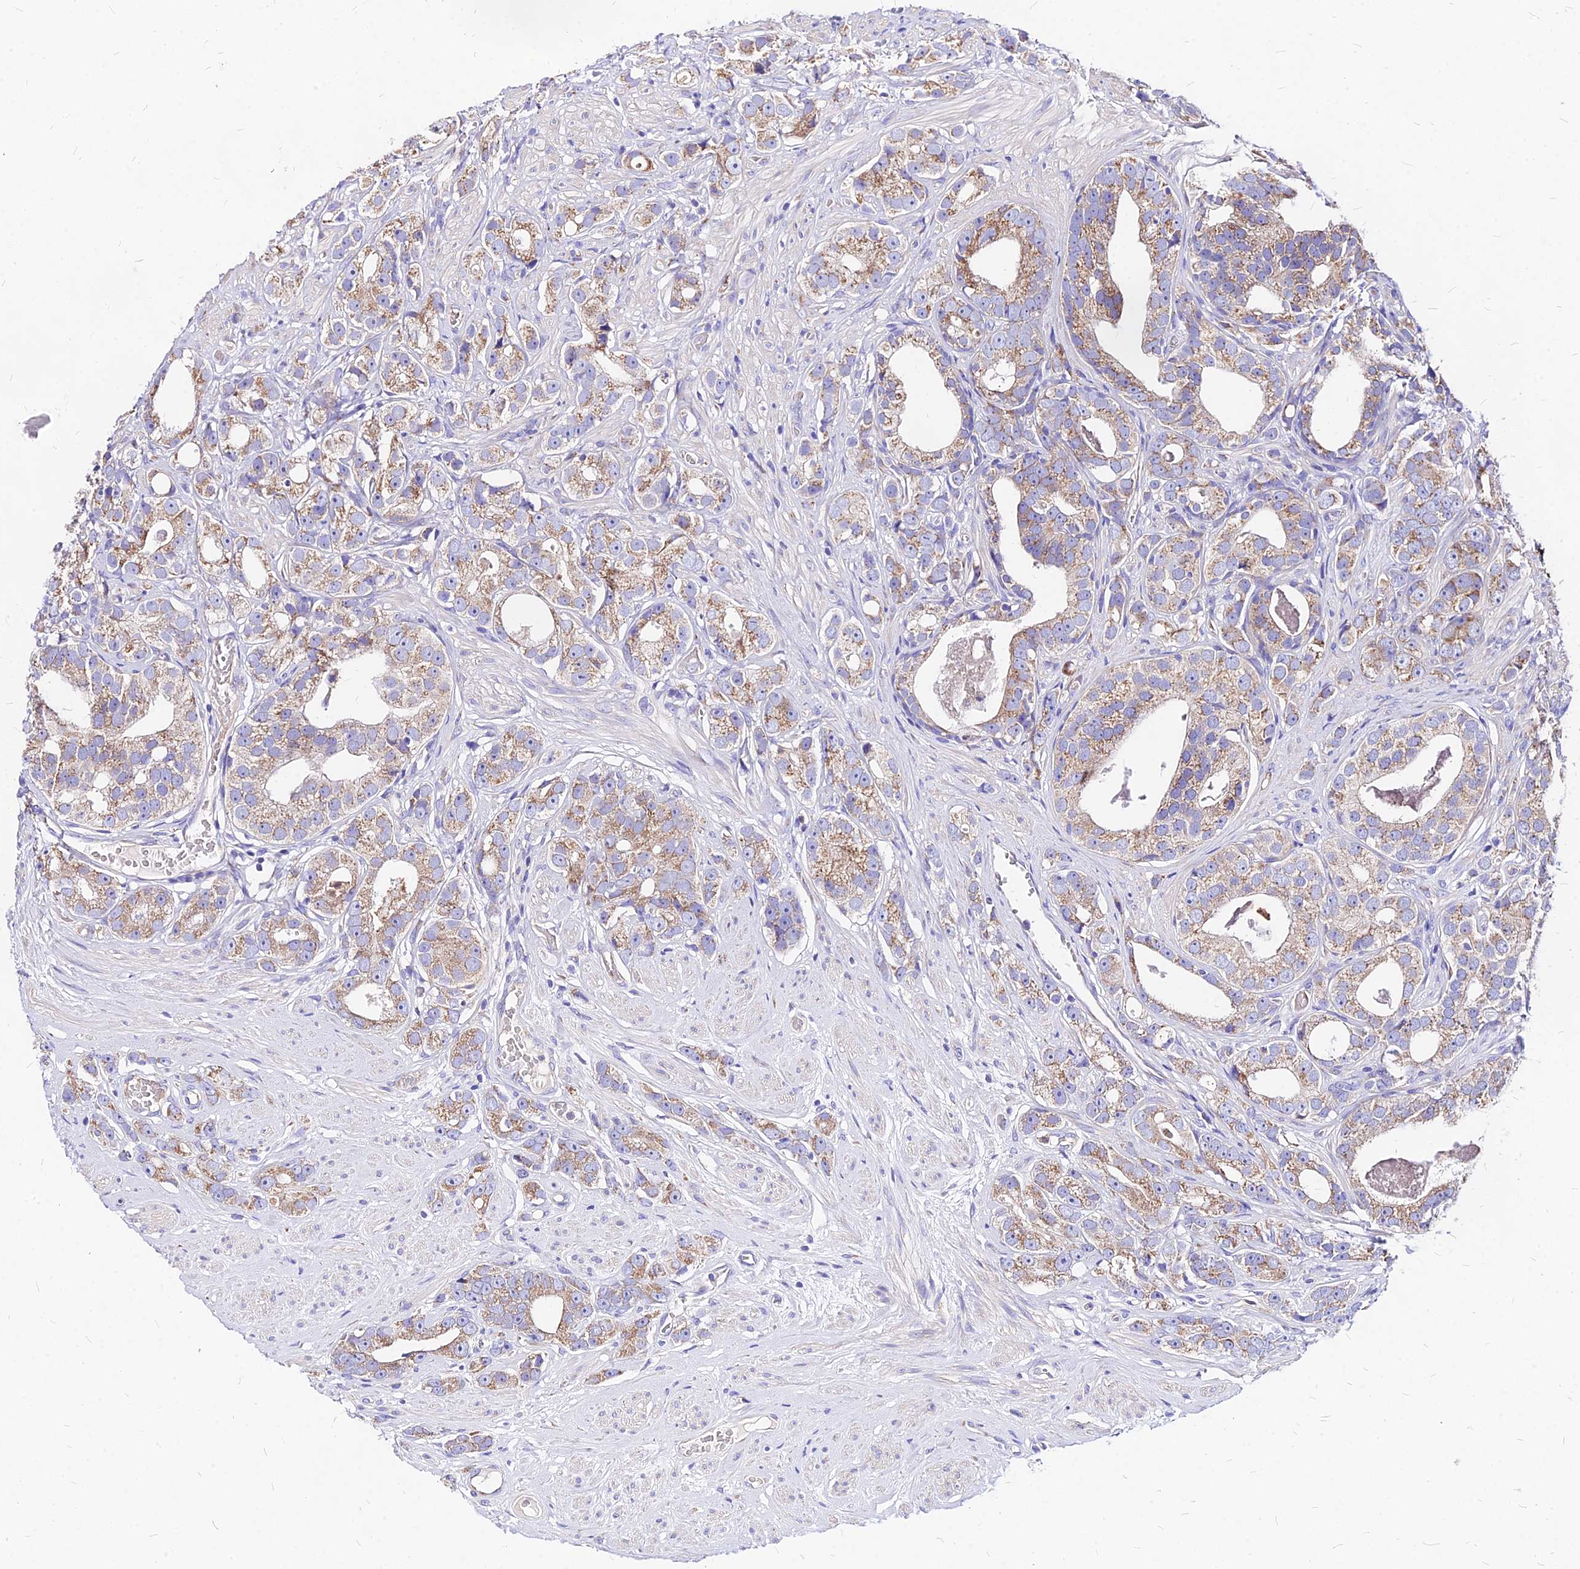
{"staining": {"intensity": "moderate", "quantity": "25%-75%", "location": "cytoplasmic/membranous"}, "tissue": "prostate cancer", "cell_type": "Tumor cells", "image_type": "cancer", "snomed": [{"axis": "morphology", "description": "Adenocarcinoma, High grade"}, {"axis": "topography", "description": "Prostate"}], "caption": "Prostate adenocarcinoma (high-grade) tissue reveals moderate cytoplasmic/membranous staining in approximately 25%-75% of tumor cells, visualized by immunohistochemistry.", "gene": "MRPL3", "patient": {"sex": "male", "age": 71}}